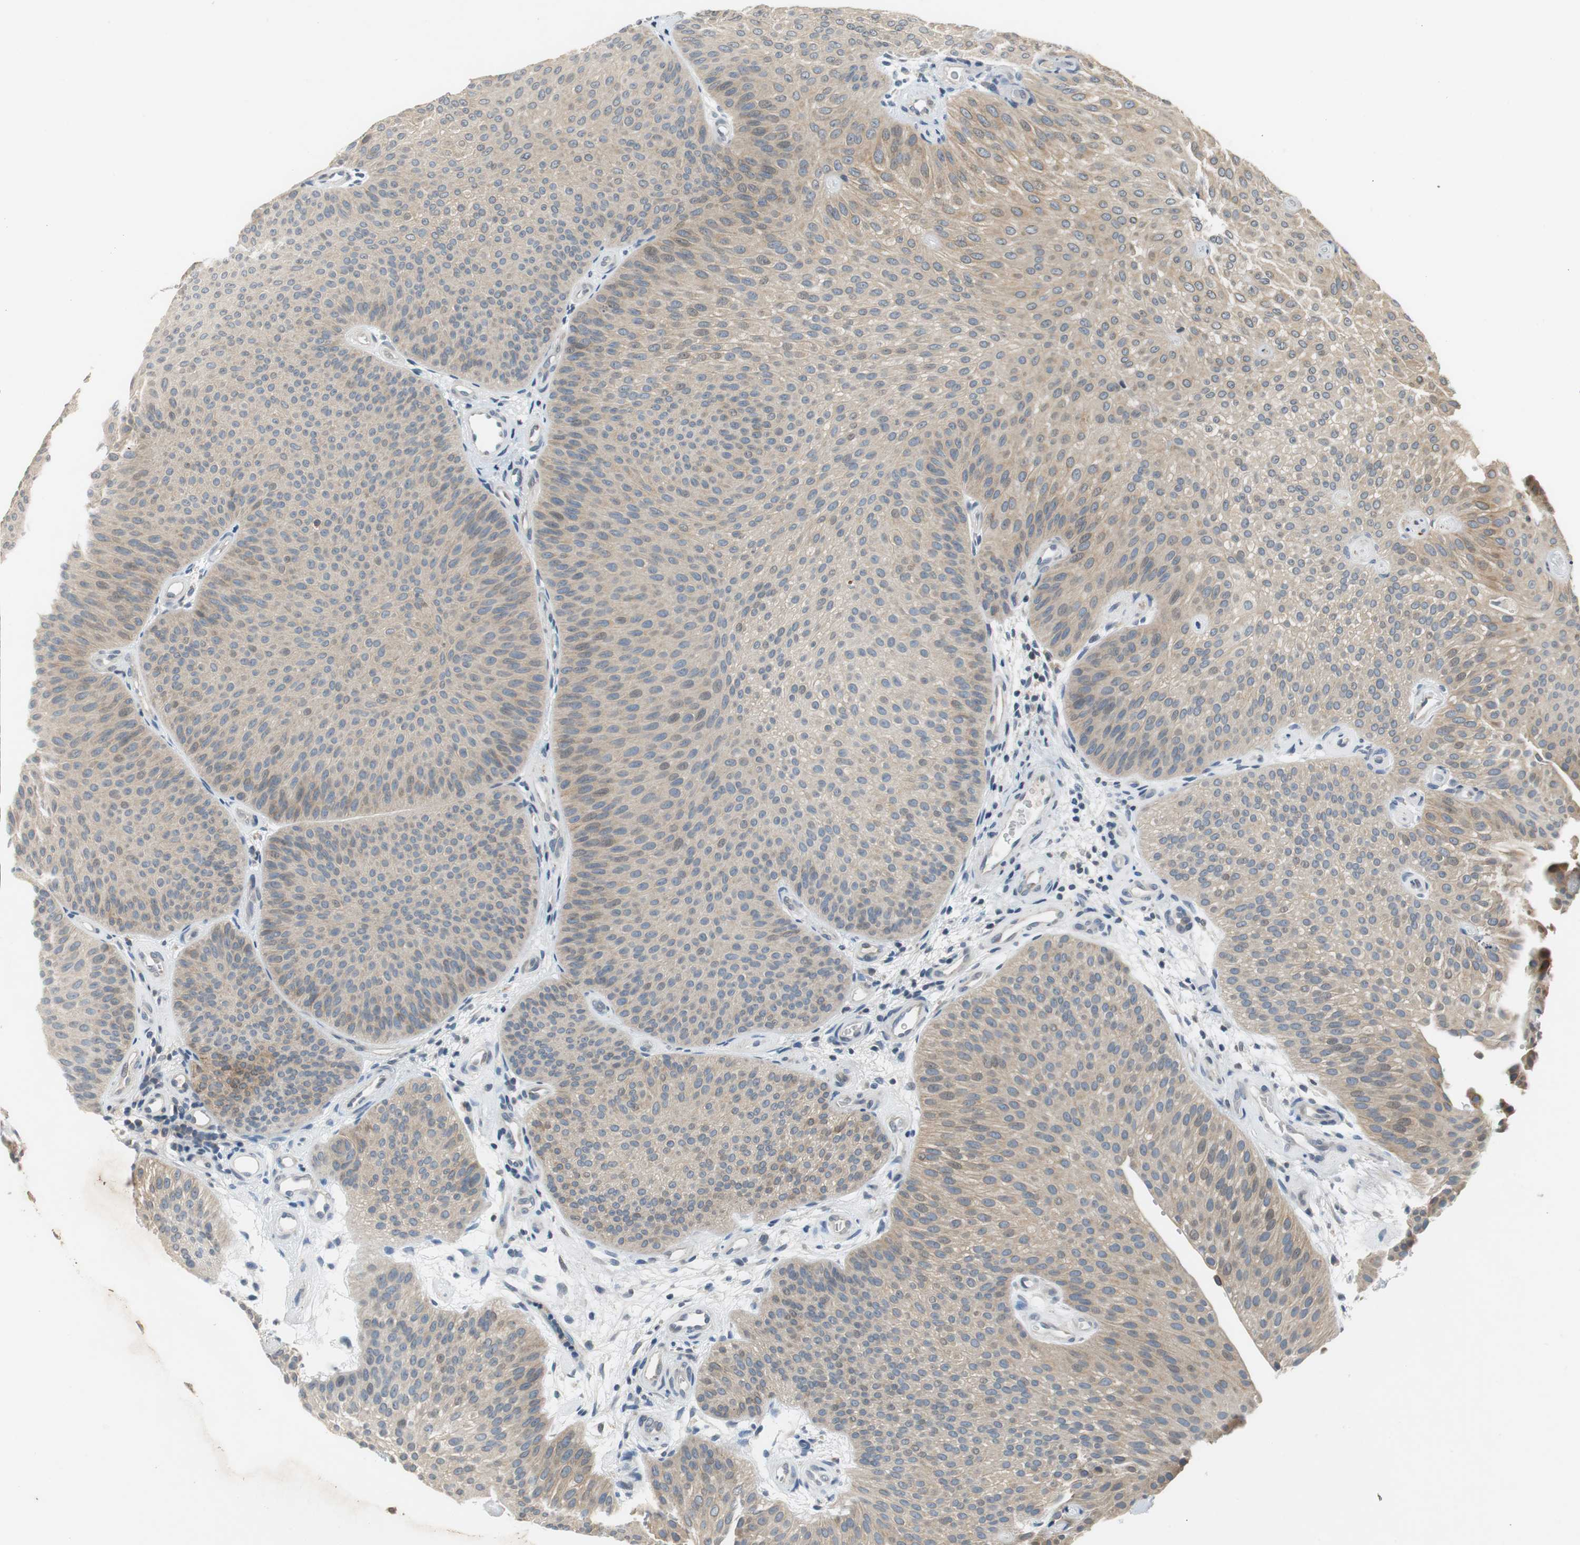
{"staining": {"intensity": "weak", "quantity": ">75%", "location": "cytoplasmic/membranous"}, "tissue": "urothelial cancer", "cell_type": "Tumor cells", "image_type": "cancer", "snomed": [{"axis": "morphology", "description": "Urothelial carcinoma, Low grade"}, {"axis": "topography", "description": "Urinary bladder"}], "caption": "Immunohistochemical staining of urothelial cancer displays weak cytoplasmic/membranous protein staining in approximately >75% of tumor cells. Using DAB (brown) and hematoxylin (blue) stains, captured at high magnification using brightfield microscopy.", "gene": "GLCCI1", "patient": {"sex": "female", "age": 60}}